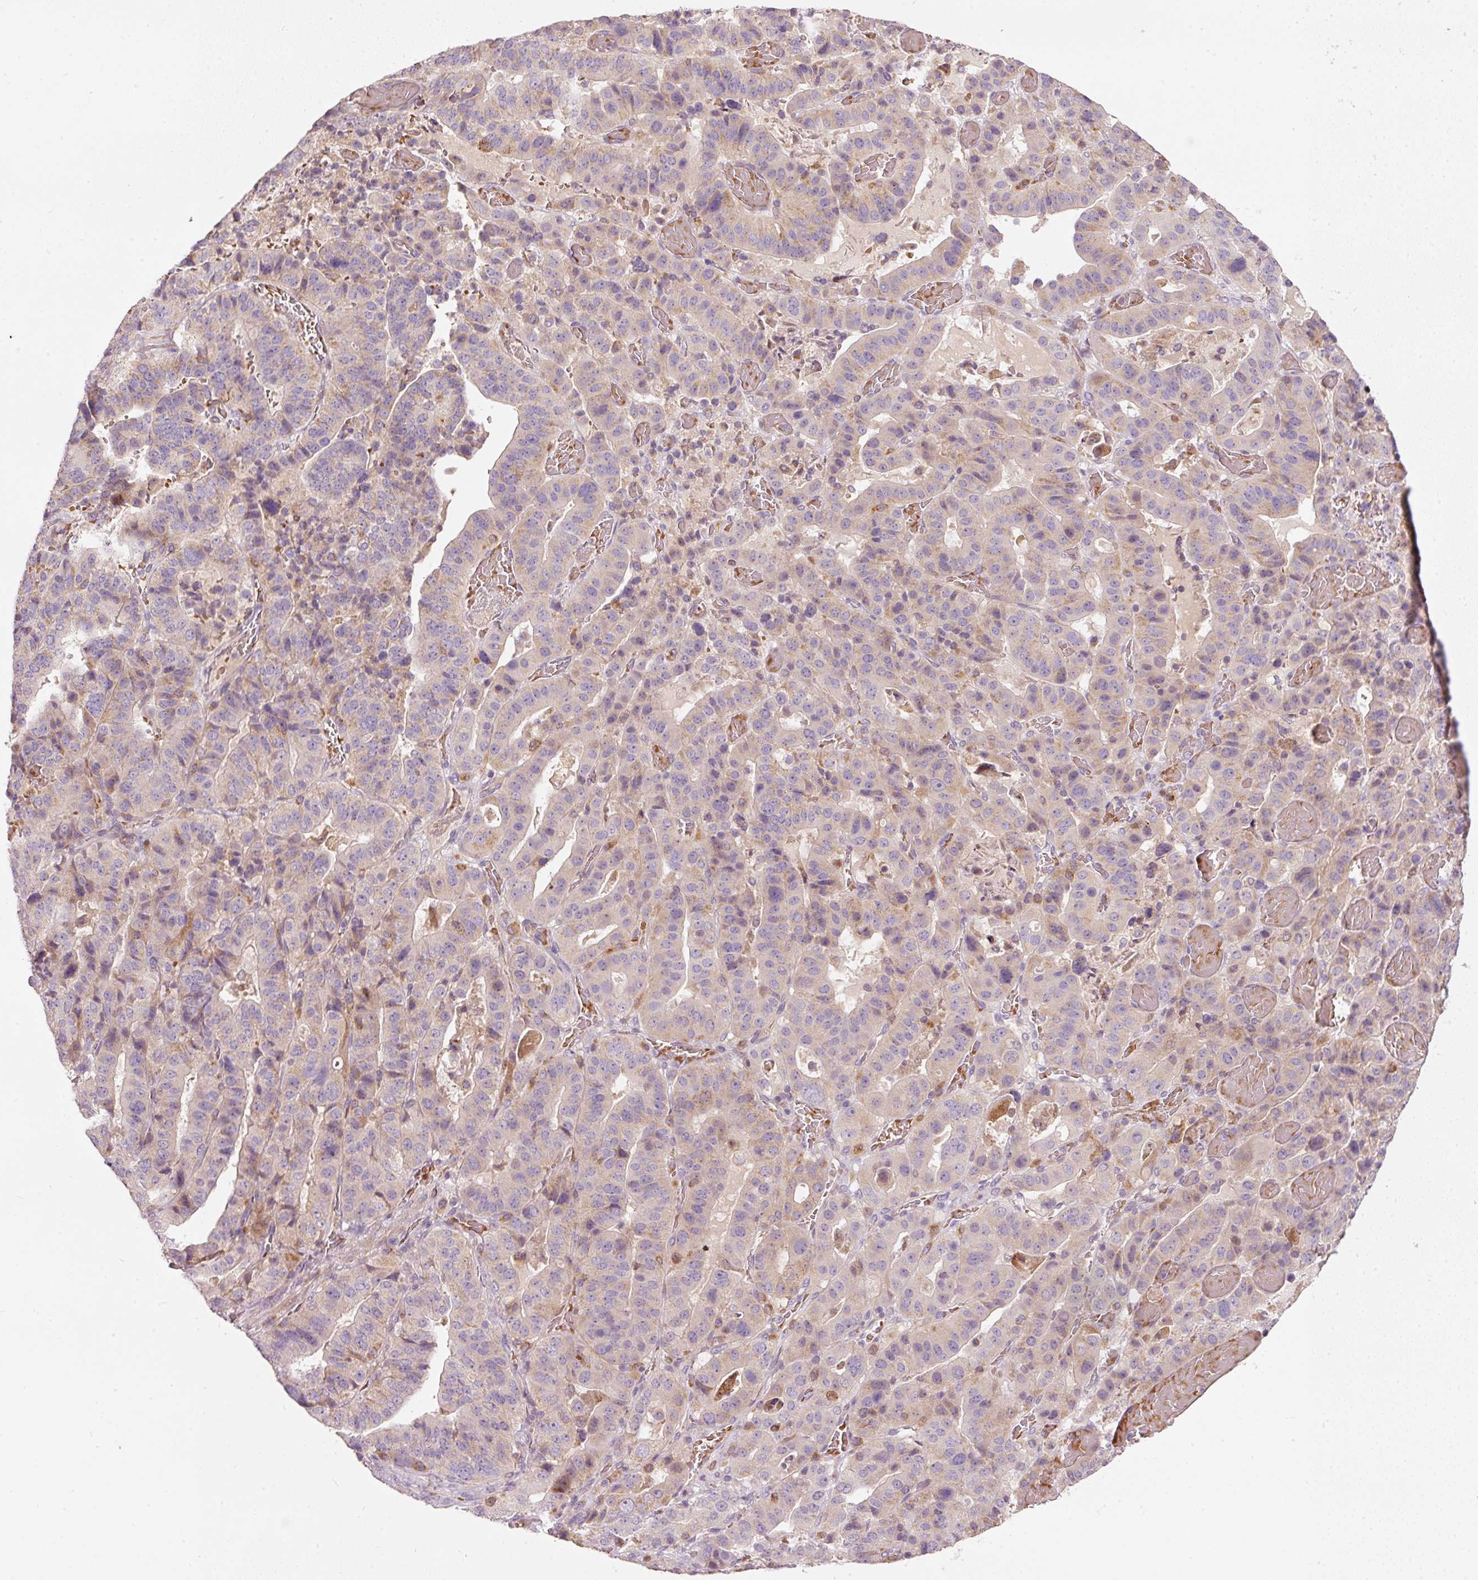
{"staining": {"intensity": "negative", "quantity": "none", "location": "none"}, "tissue": "stomach cancer", "cell_type": "Tumor cells", "image_type": "cancer", "snomed": [{"axis": "morphology", "description": "Adenocarcinoma, NOS"}, {"axis": "topography", "description": "Stomach"}], "caption": "Human stomach cancer (adenocarcinoma) stained for a protein using immunohistochemistry demonstrates no staining in tumor cells.", "gene": "KLHL21", "patient": {"sex": "male", "age": 48}}